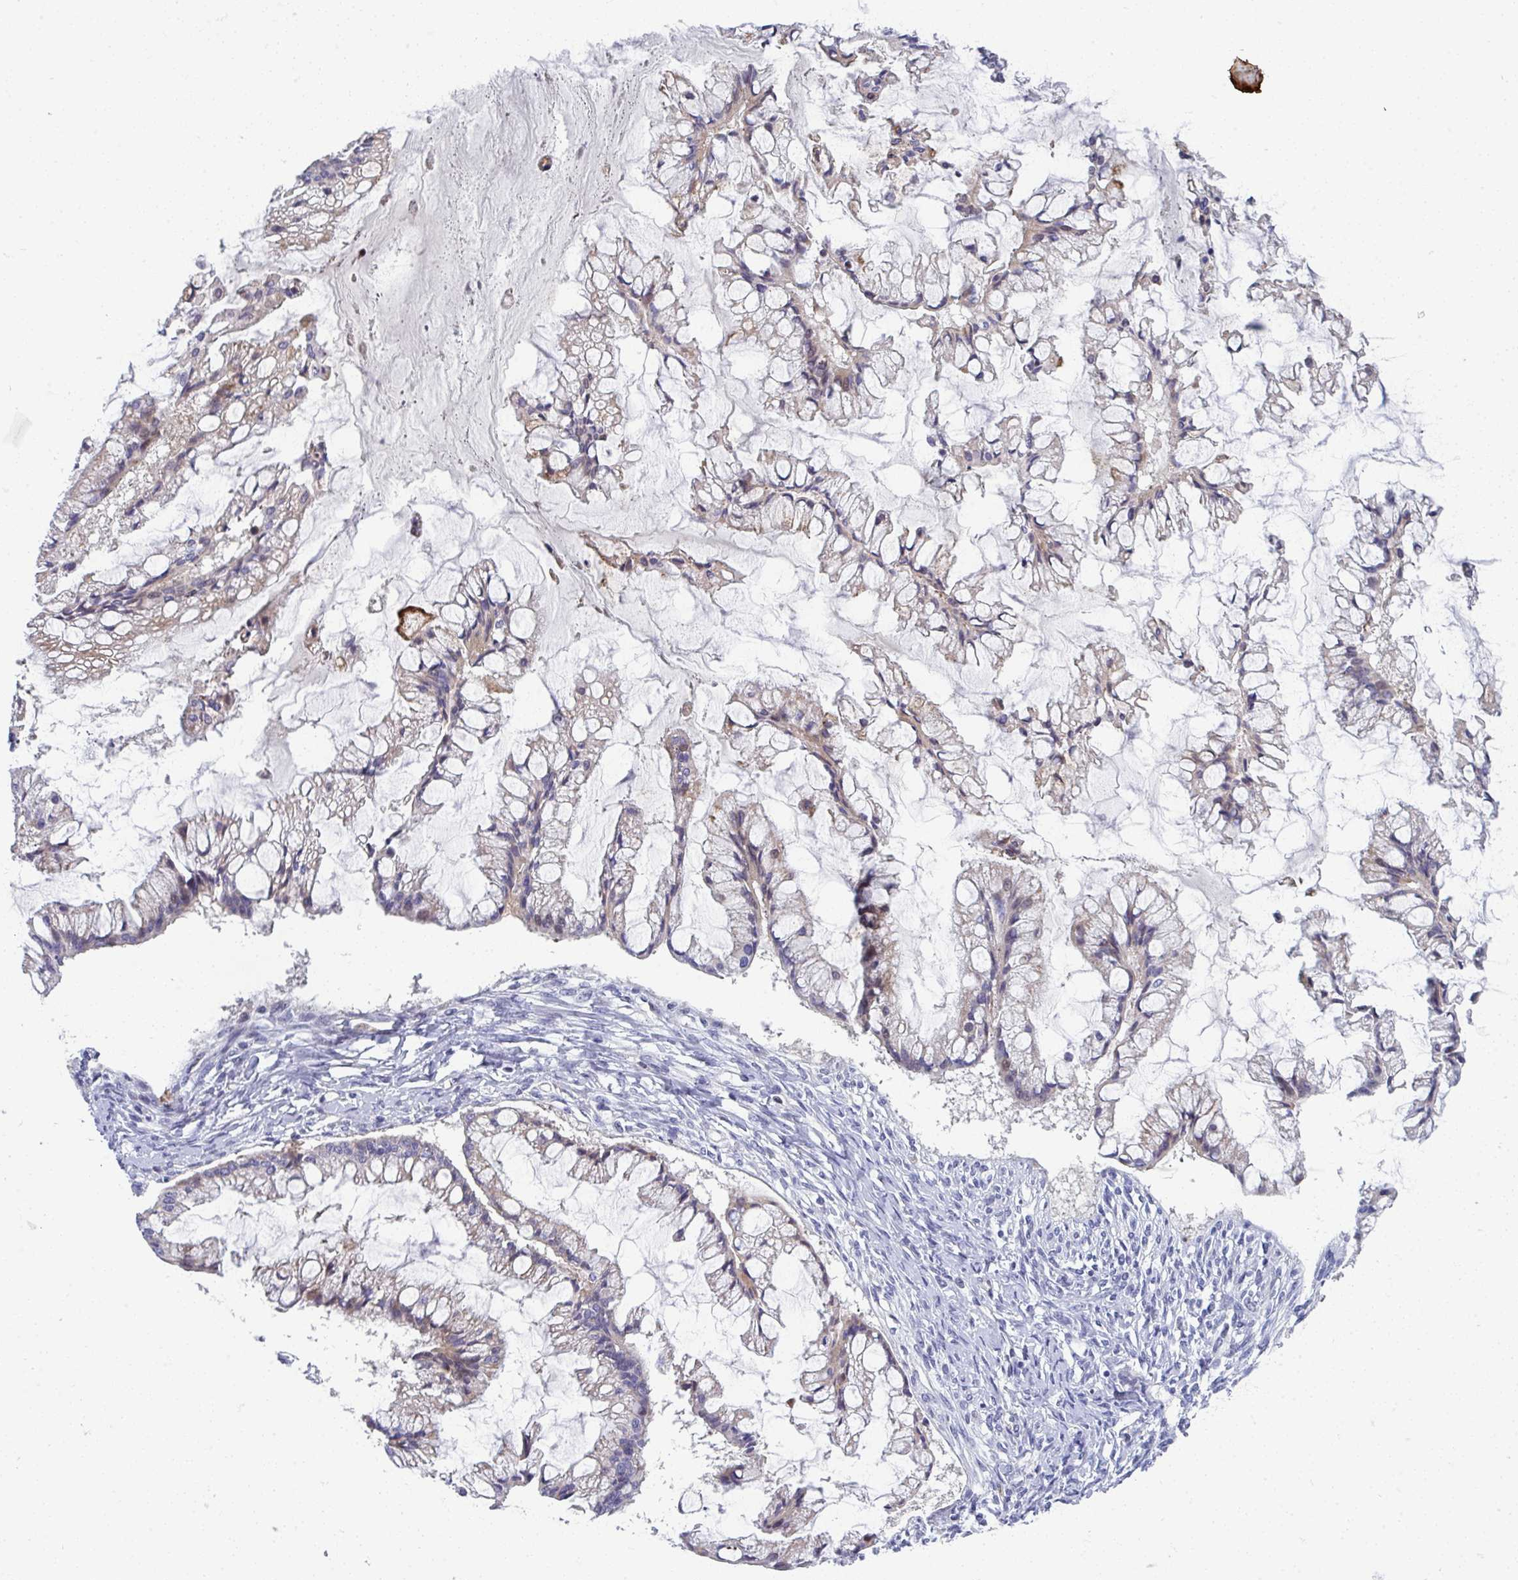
{"staining": {"intensity": "weak", "quantity": "<25%", "location": "cytoplasmic/membranous"}, "tissue": "ovarian cancer", "cell_type": "Tumor cells", "image_type": "cancer", "snomed": [{"axis": "morphology", "description": "Cystadenocarcinoma, mucinous, NOS"}, {"axis": "topography", "description": "Ovary"}], "caption": "Protein analysis of ovarian cancer reveals no significant positivity in tumor cells.", "gene": "AOC2", "patient": {"sex": "female", "age": 73}}